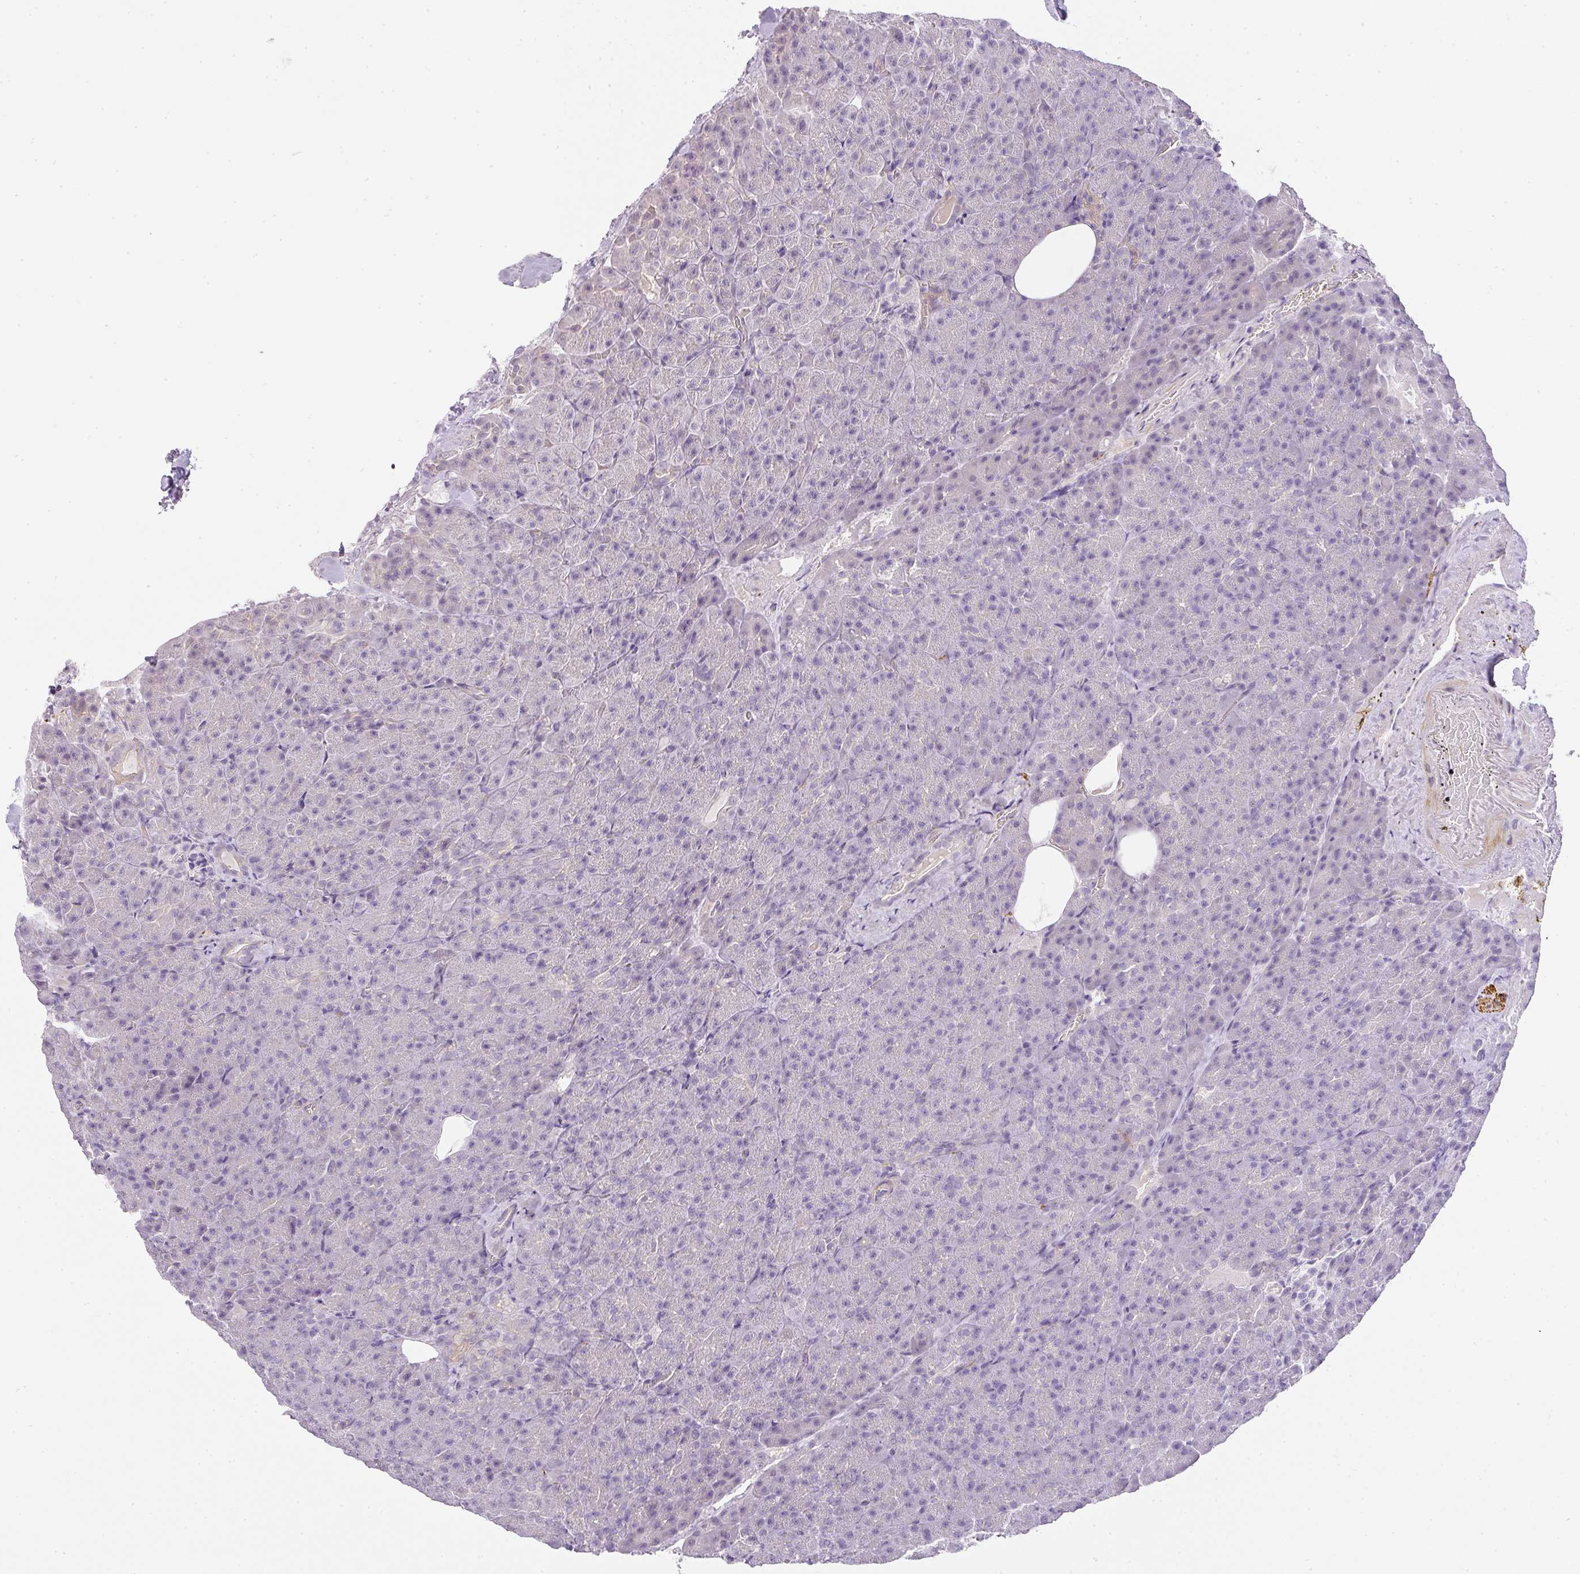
{"staining": {"intensity": "negative", "quantity": "none", "location": "none"}, "tissue": "pancreas", "cell_type": "Exocrine glandular cells", "image_type": "normal", "snomed": [{"axis": "morphology", "description": "Normal tissue, NOS"}, {"axis": "topography", "description": "Pancreas"}], "caption": "This photomicrograph is of normal pancreas stained with IHC to label a protein in brown with the nuclei are counter-stained blue. There is no positivity in exocrine glandular cells. The staining was performed using DAB to visualize the protein expression in brown, while the nuclei were stained in blue with hematoxylin (Magnification: 20x).", "gene": "RAX2", "patient": {"sex": "female", "age": 74}}